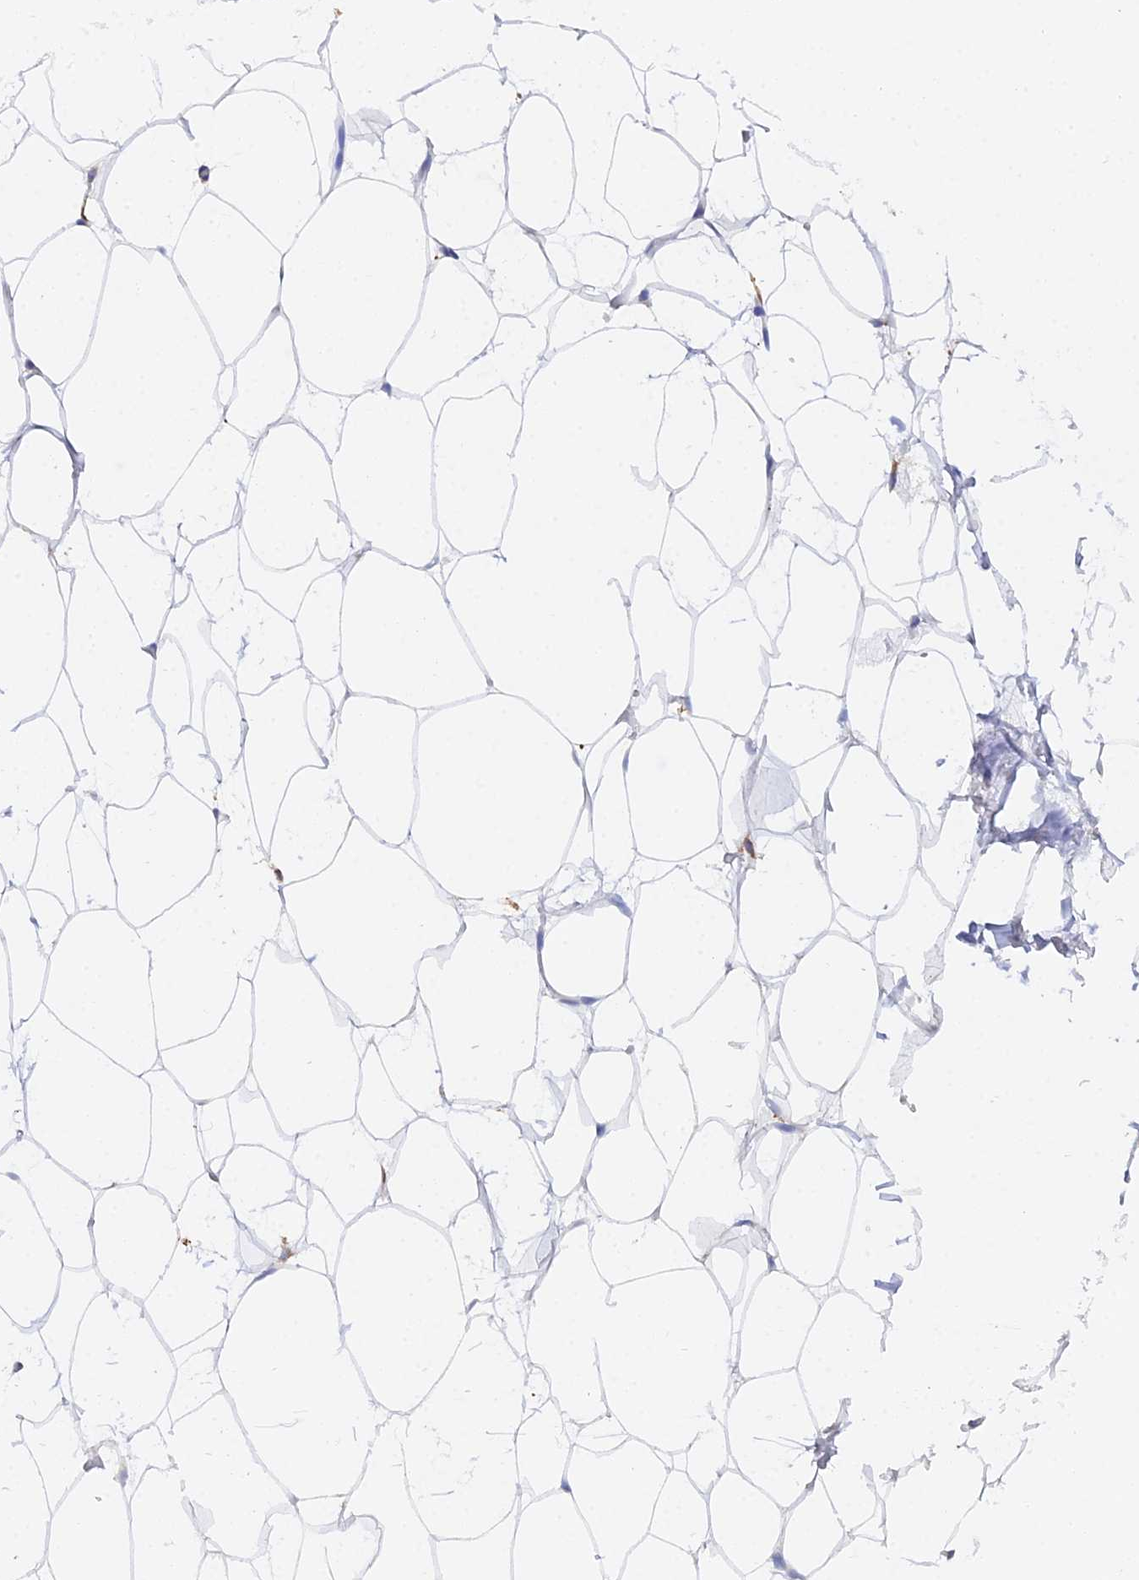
{"staining": {"intensity": "negative", "quantity": "none", "location": "none"}, "tissue": "adipose tissue", "cell_type": "Adipocytes", "image_type": "normal", "snomed": [{"axis": "morphology", "description": "Normal tissue, NOS"}, {"axis": "topography", "description": "Breast"}, {"axis": "topography", "description": "Adipose tissue"}], "caption": "Immunohistochemistry (IHC) photomicrograph of unremarkable adipose tissue: human adipose tissue stained with DAB (3,3'-diaminobenzidine) demonstrates no significant protein expression in adipocytes. (DAB (3,3'-diaminobenzidine) IHC visualized using brightfield microscopy, high magnification).", "gene": "MXRA7", "patient": {"sex": "female", "age": 25}}